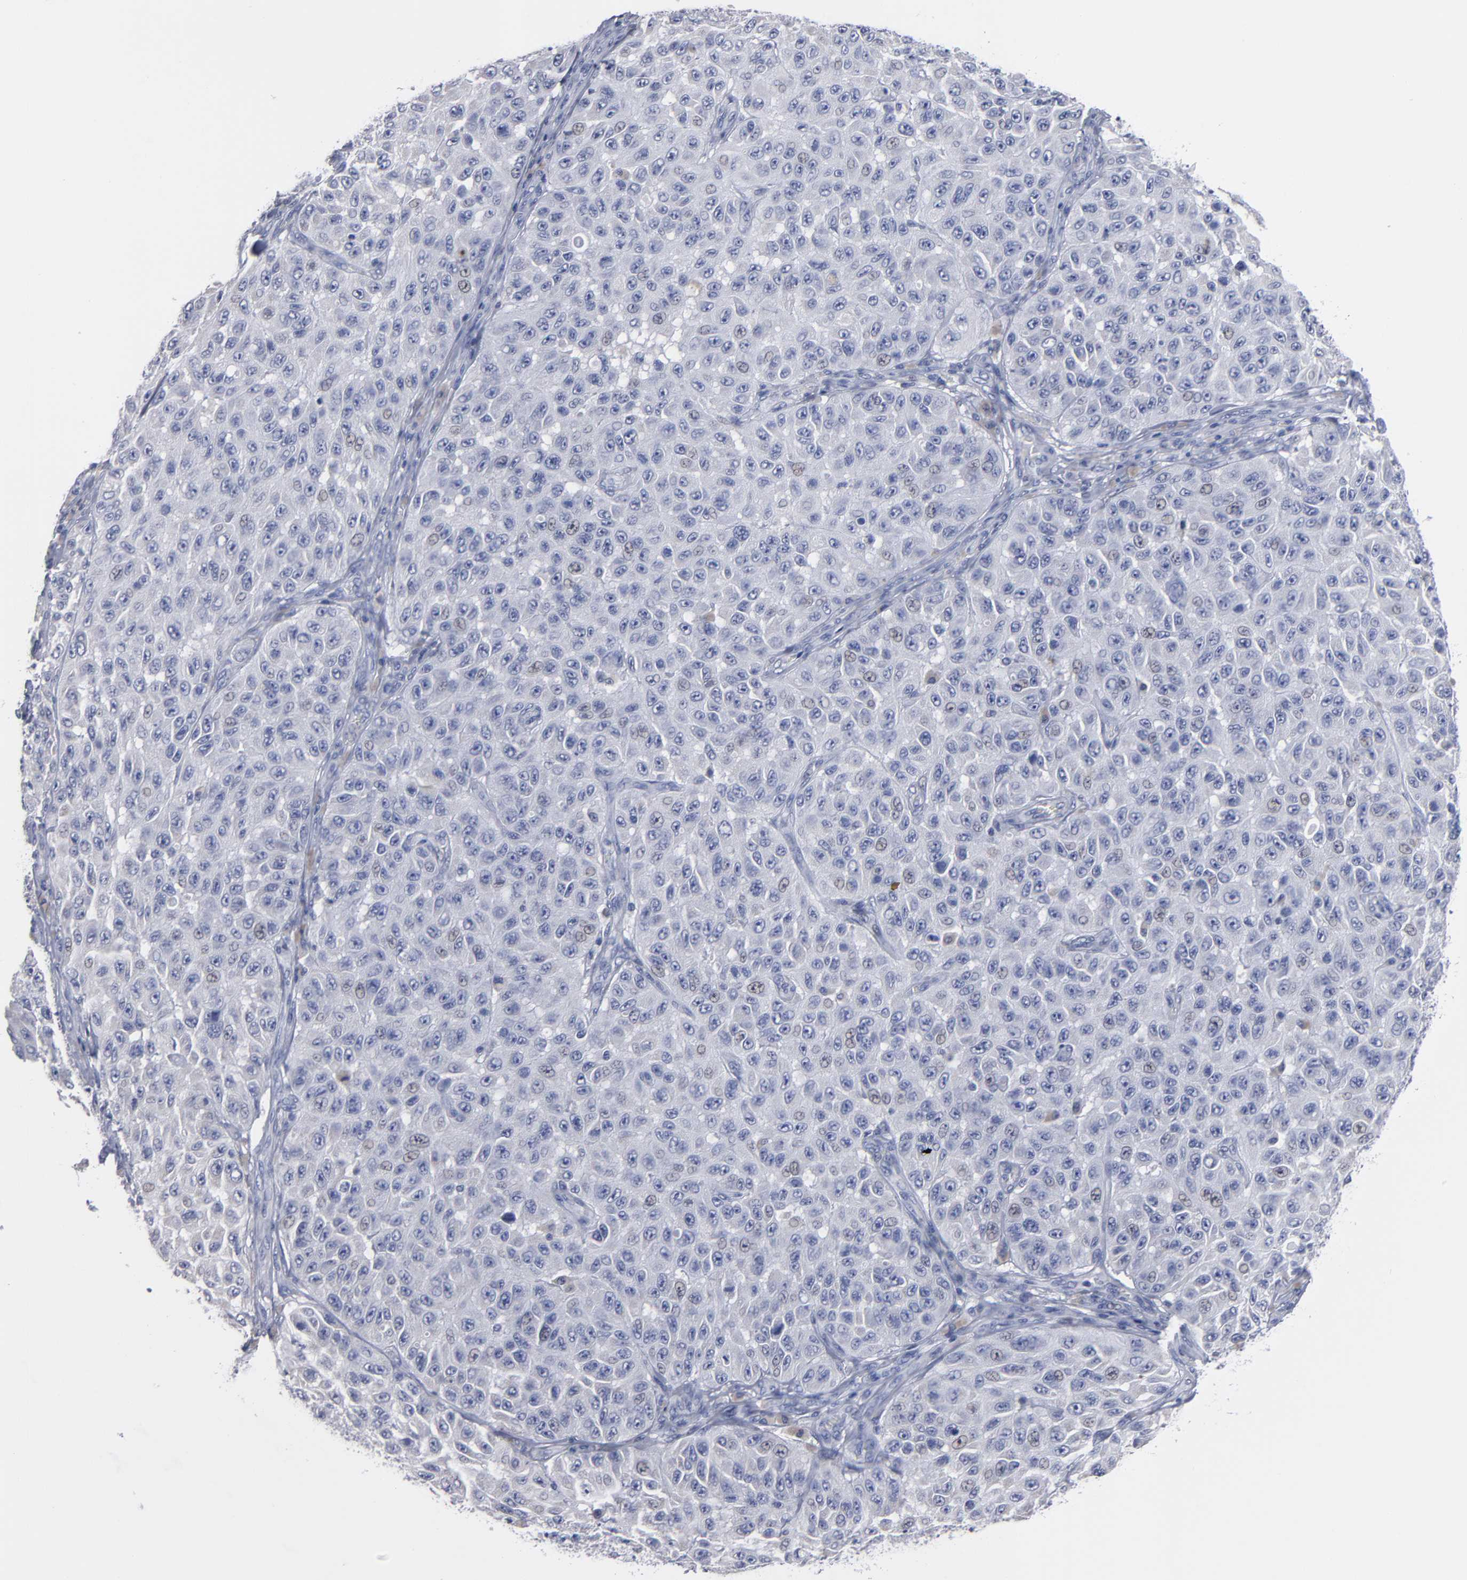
{"staining": {"intensity": "negative", "quantity": "none", "location": "none"}, "tissue": "melanoma", "cell_type": "Tumor cells", "image_type": "cancer", "snomed": [{"axis": "morphology", "description": "Malignant melanoma, NOS"}, {"axis": "topography", "description": "Skin"}], "caption": "Immunohistochemistry of human melanoma displays no expression in tumor cells.", "gene": "RPH3A", "patient": {"sex": "male", "age": 30}}